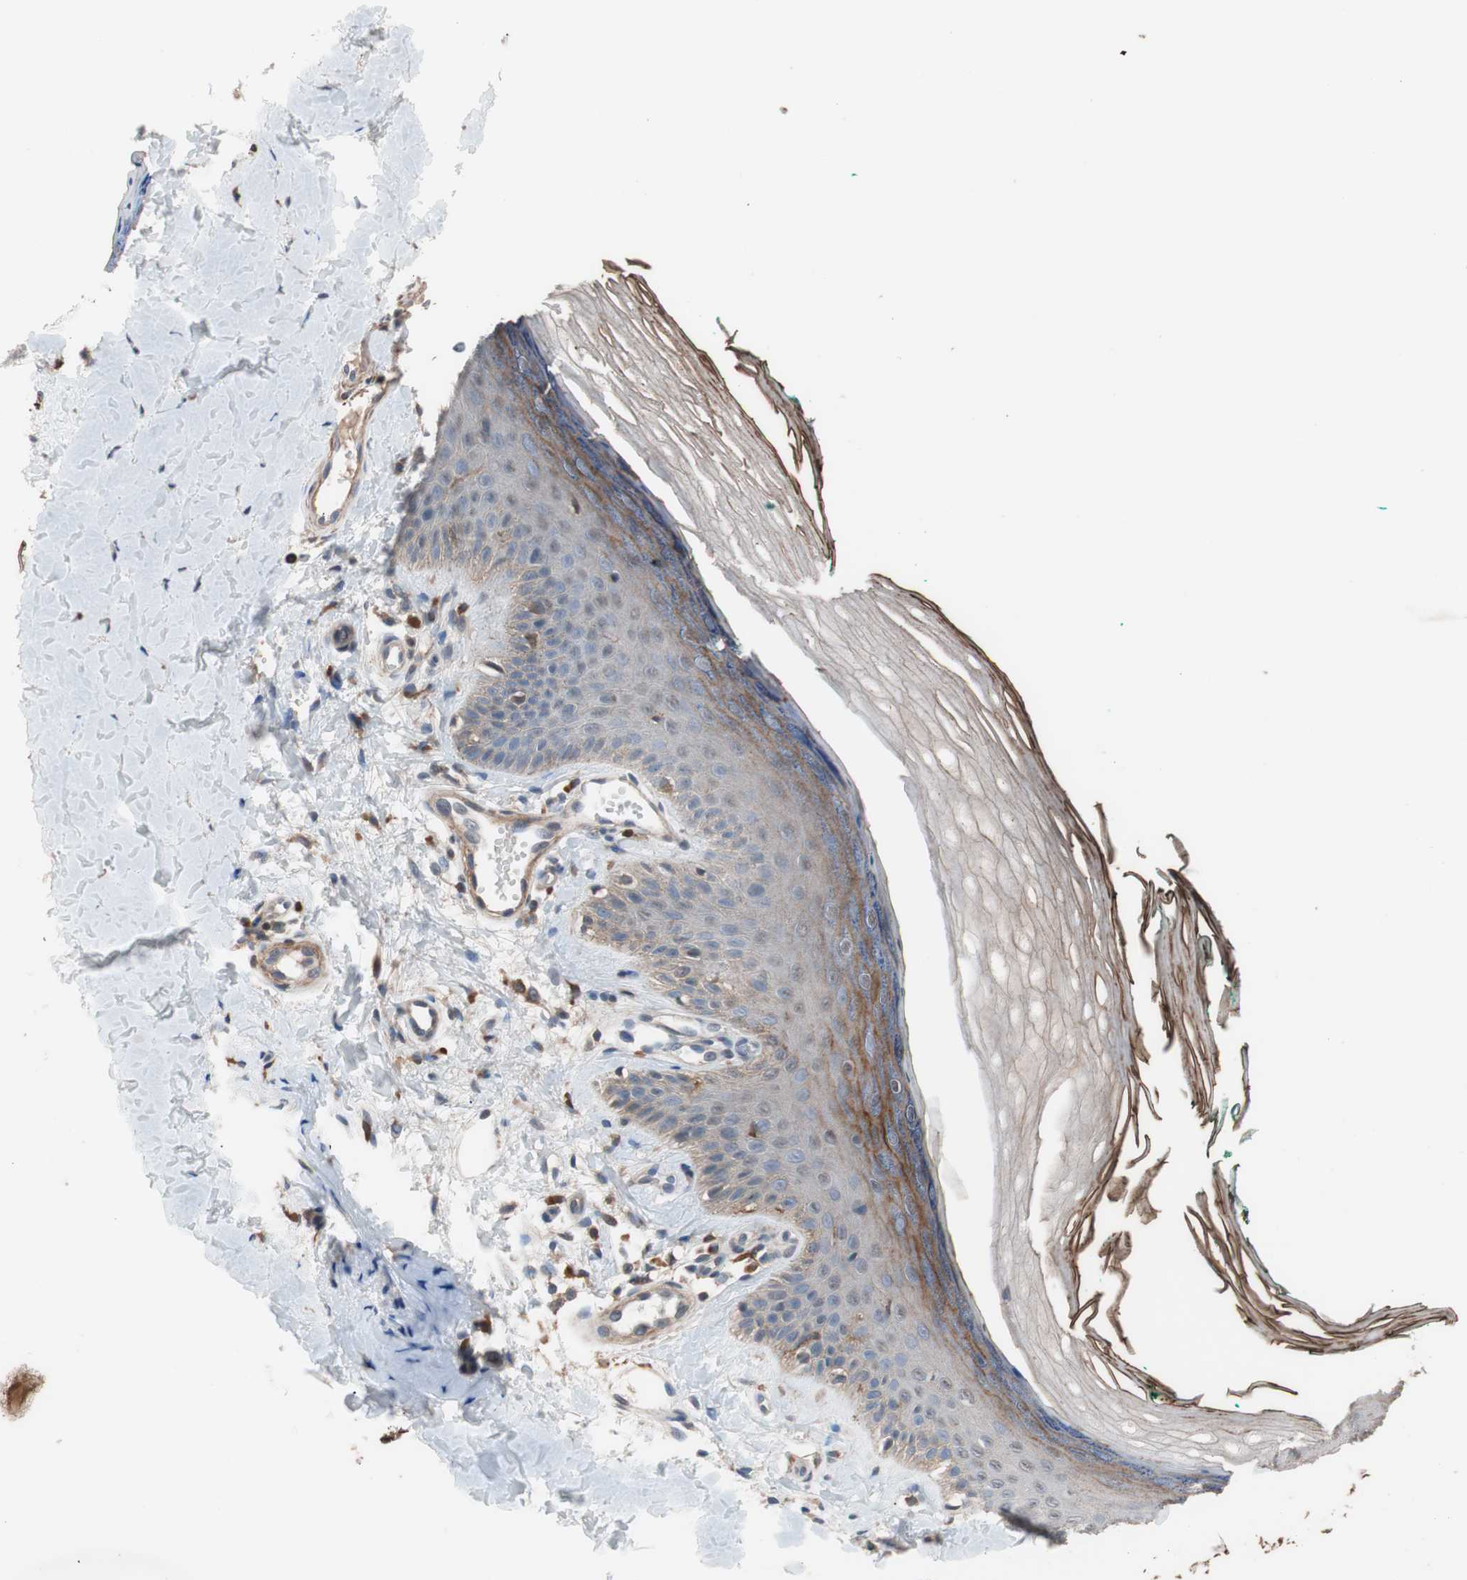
{"staining": {"intensity": "moderate", "quantity": ">75%", "location": "cytoplasmic/membranous"}, "tissue": "skin", "cell_type": "Fibroblasts", "image_type": "normal", "snomed": [{"axis": "morphology", "description": "Normal tissue, NOS"}, {"axis": "topography", "description": "Skin"}], "caption": "DAB (3,3'-diaminobenzidine) immunohistochemical staining of unremarkable skin reveals moderate cytoplasmic/membranous protein expression in about >75% of fibroblasts.", "gene": "LITAF", "patient": {"sex": "male", "age": 26}}